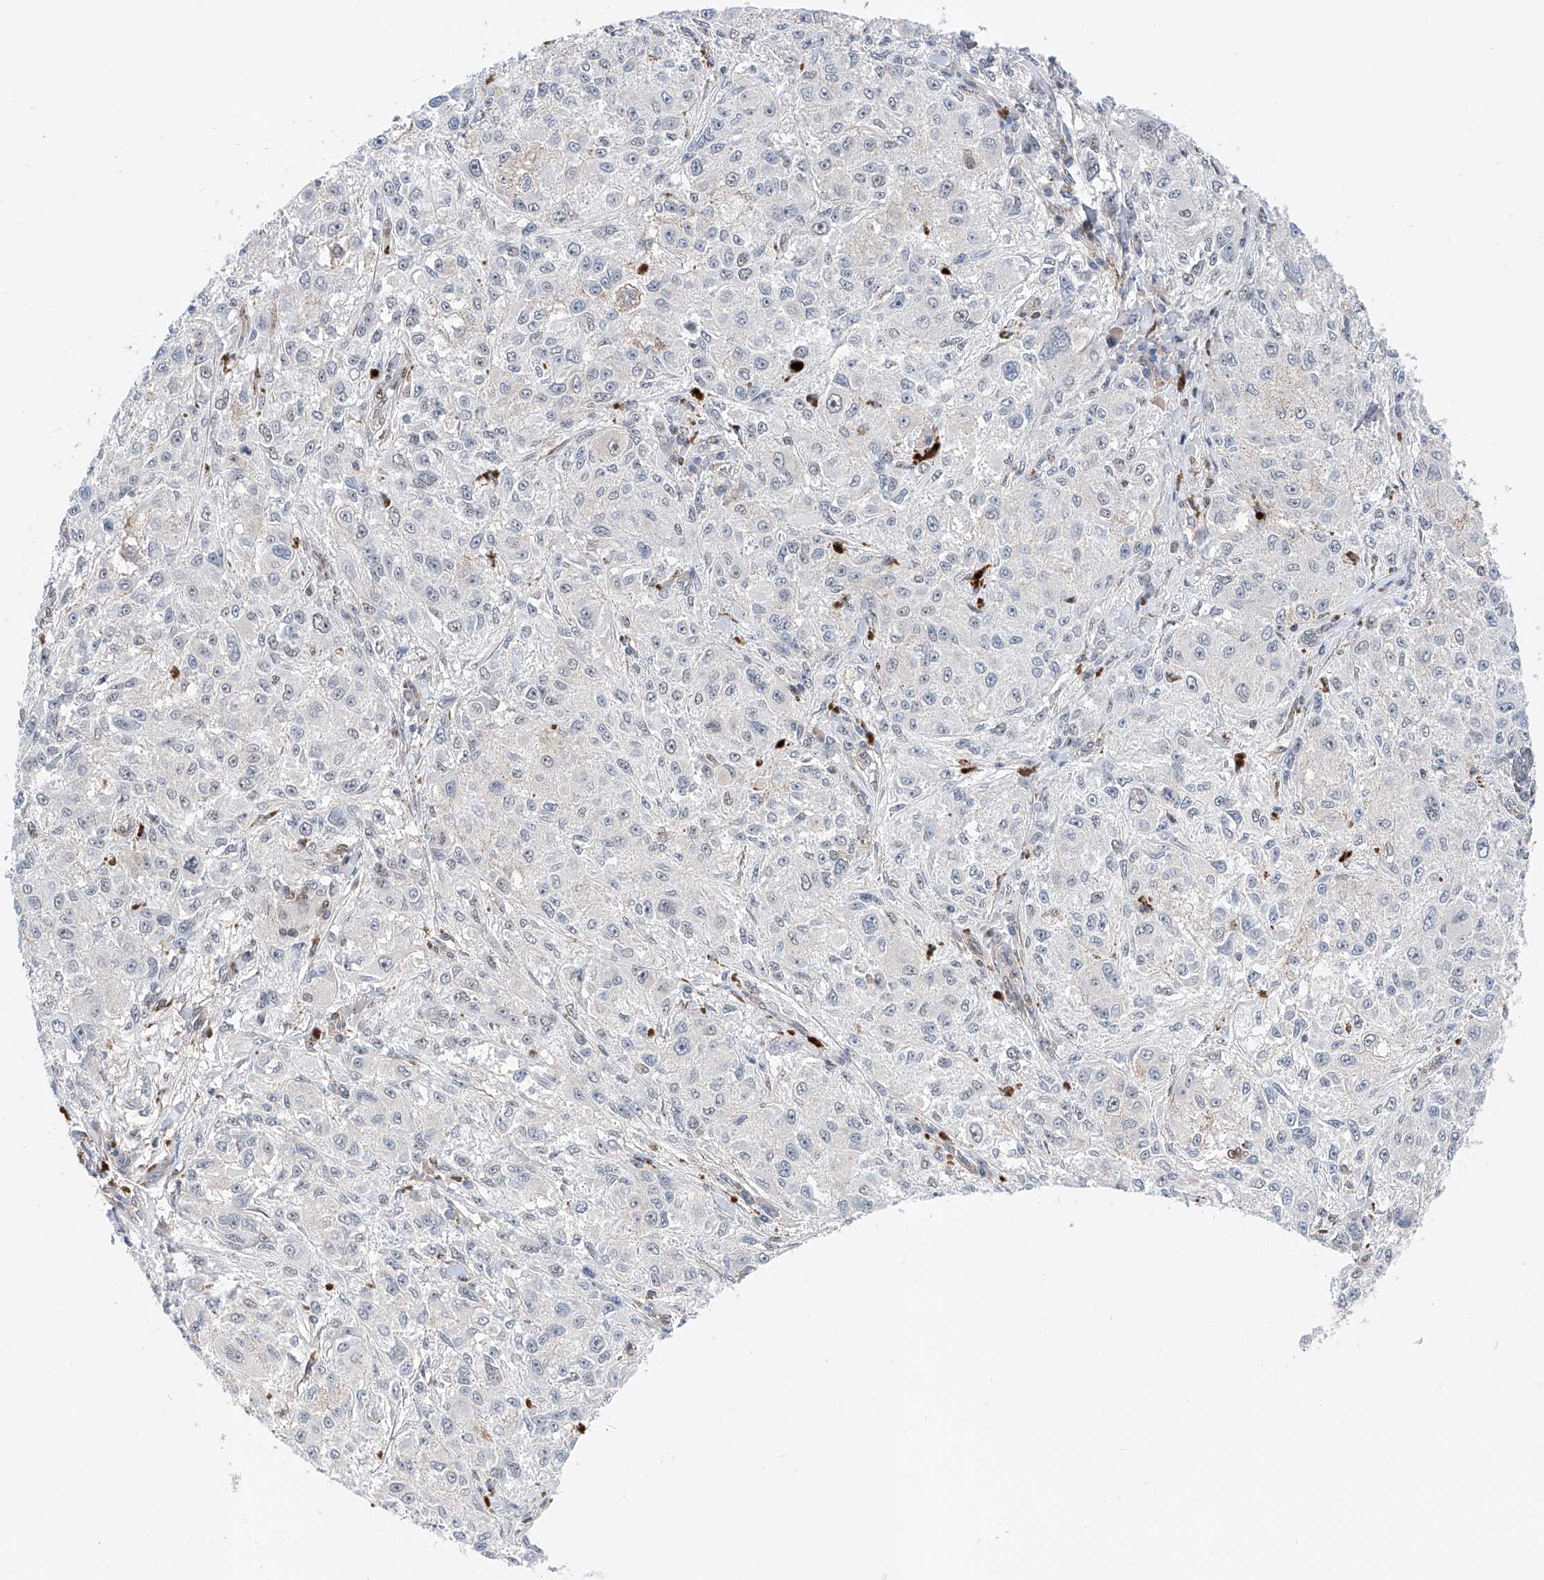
{"staining": {"intensity": "negative", "quantity": "none", "location": "none"}, "tissue": "melanoma", "cell_type": "Tumor cells", "image_type": "cancer", "snomed": [{"axis": "morphology", "description": "Necrosis, NOS"}, {"axis": "morphology", "description": "Malignant melanoma, NOS"}, {"axis": "topography", "description": "Skin"}], "caption": "High power microscopy photomicrograph of an immunohistochemistry (IHC) histopathology image of malignant melanoma, revealing no significant positivity in tumor cells.", "gene": "SNRNP200", "patient": {"sex": "female", "age": 87}}